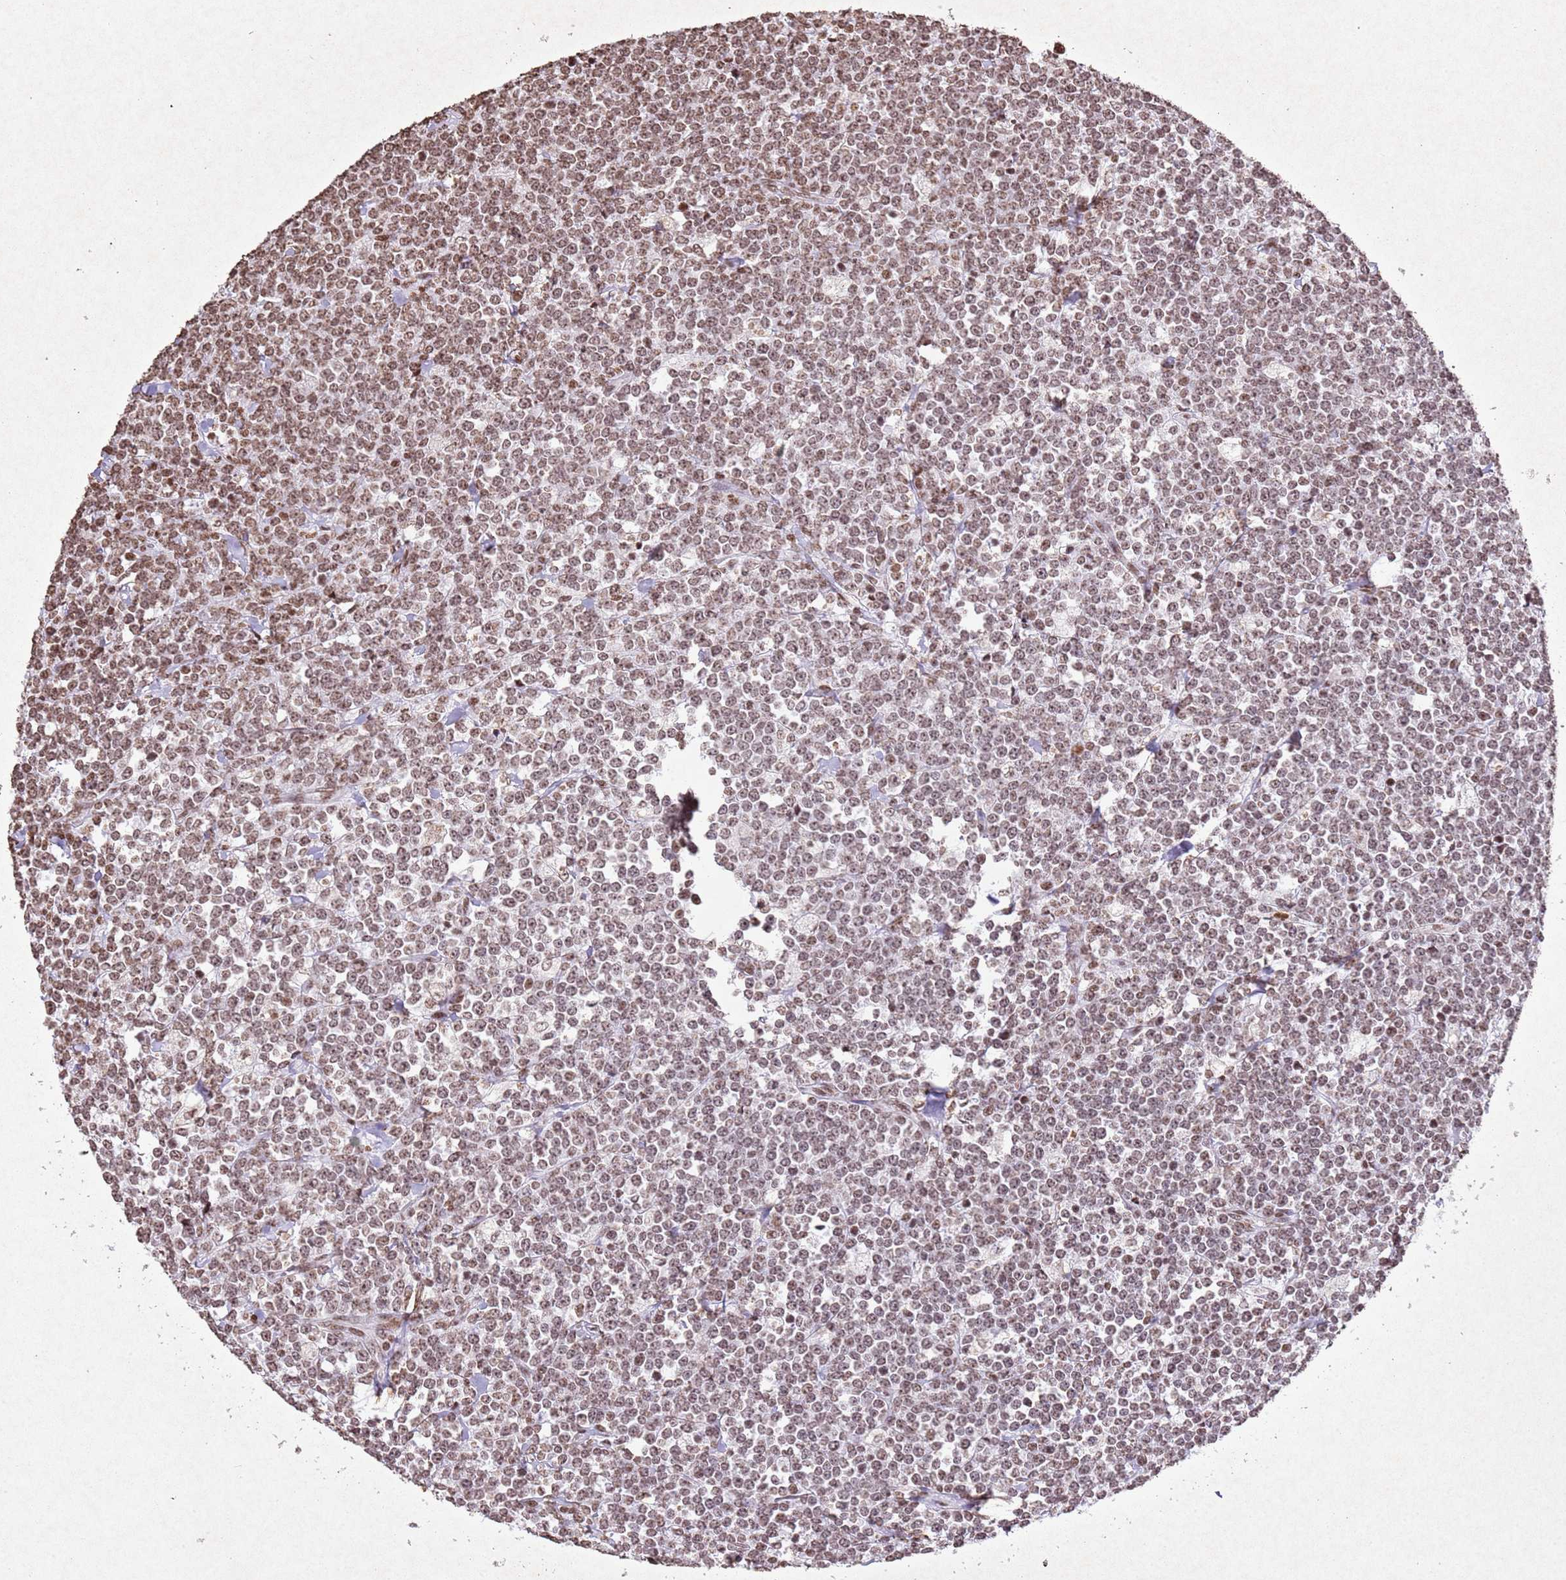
{"staining": {"intensity": "moderate", "quantity": ">75%", "location": "nuclear"}, "tissue": "lymphoma", "cell_type": "Tumor cells", "image_type": "cancer", "snomed": [{"axis": "morphology", "description": "Malignant lymphoma, non-Hodgkin's type, High grade"}, {"axis": "topography", "description": "Small intestine"}, {"axis": "topography", "description": "Colon"}], "caption": "High-grade malignant lymphoma, non-Hodgkin's type tissue demonstrates moderate nuclear positivity in approximately >75% of tumor cells, visualized by immunohistochemistry. The staining is performed using DAB (3,3'-diaminobenzidine) brown chromogen to label protein expression. The nuclei are counter-stained blue using hematoxylin.", "gene": "BMAL1", "patient": {"sex": "male", "age": 8}}